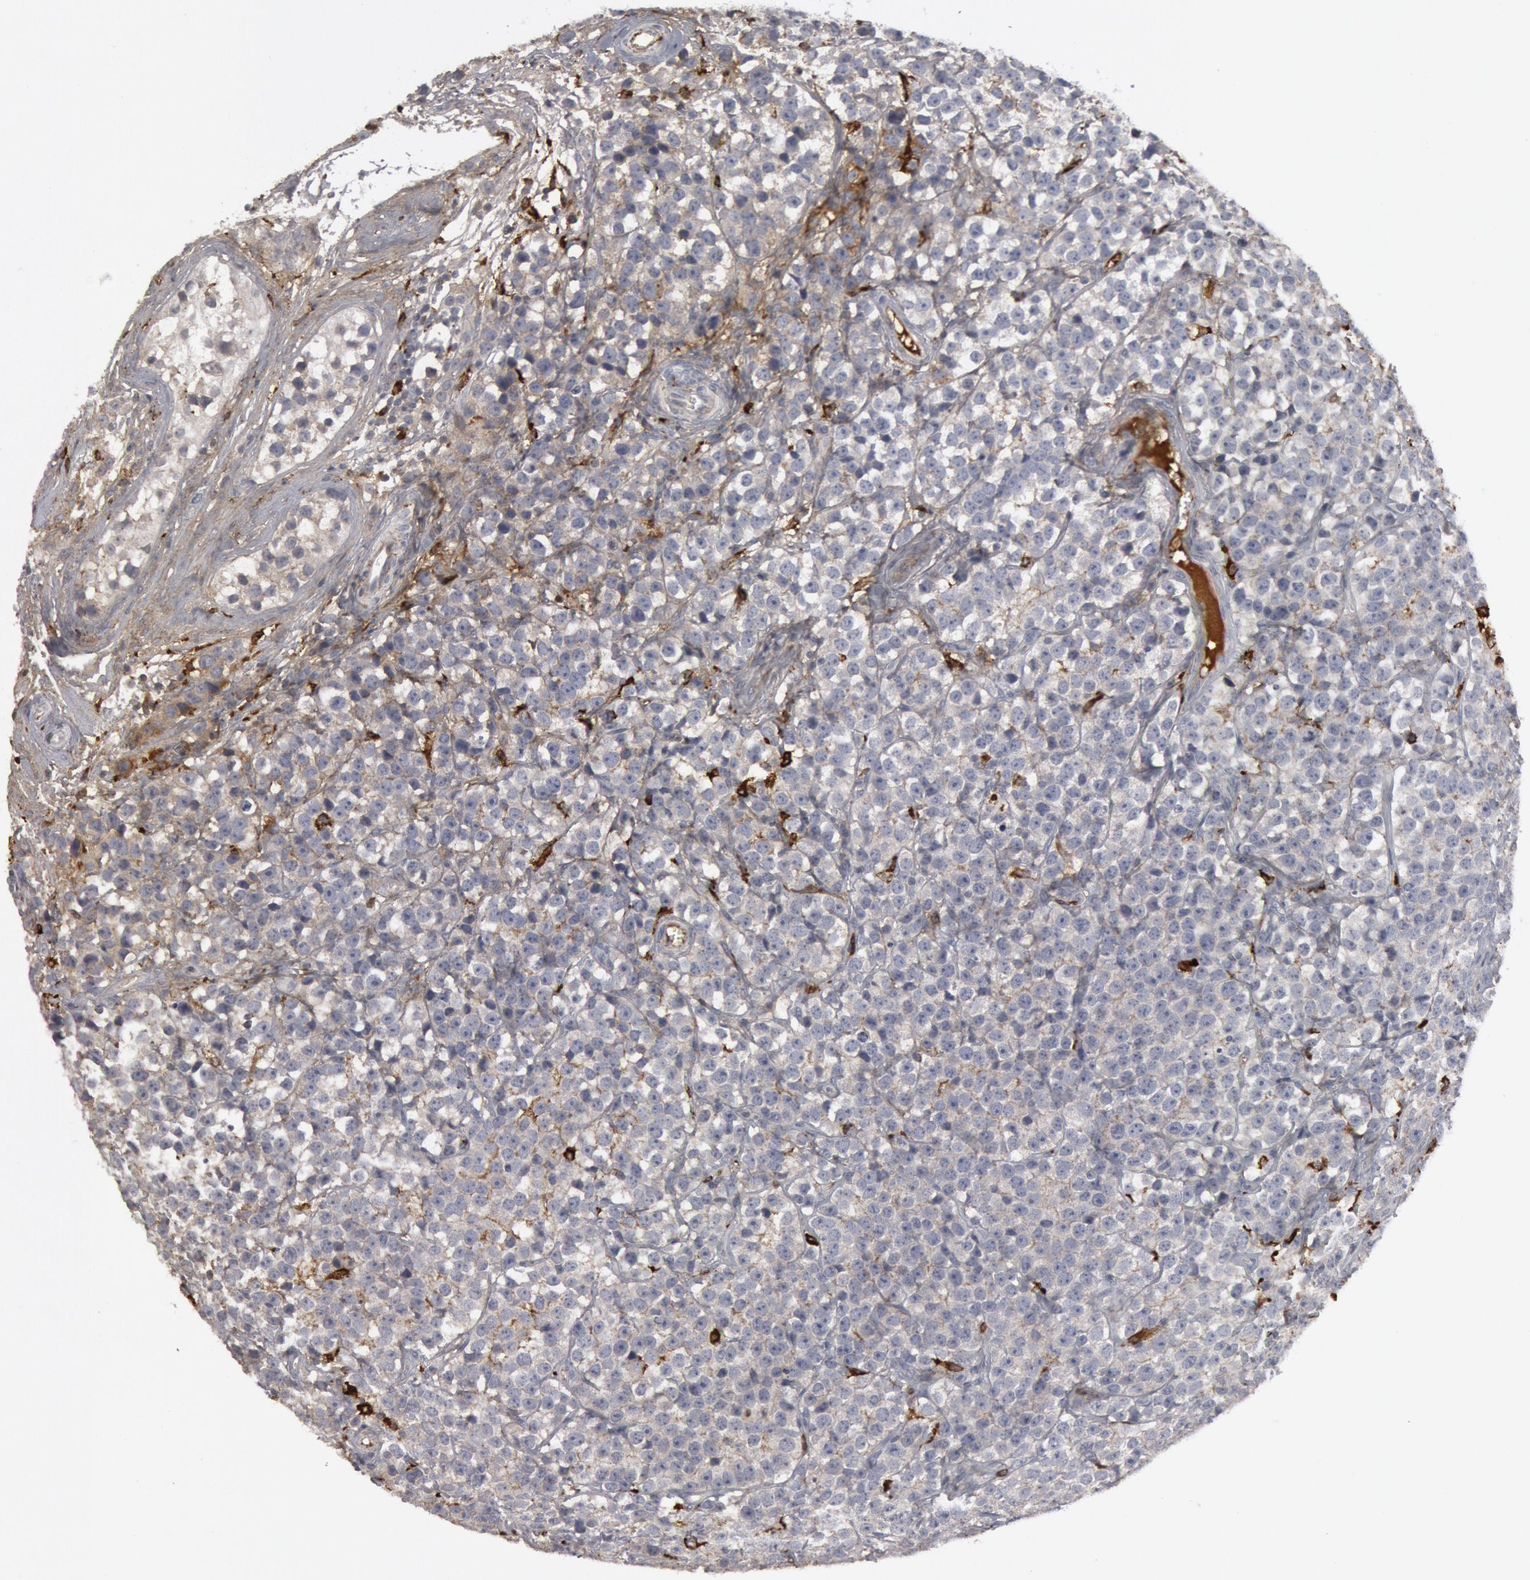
{"staining": {"intensity": "negative", "quantity": "none", "location": "none"}, "tissue": "testis cancer", "cell_type": "Tumor cells", "image_type": "cancer", "snomed": [{"axis": "morphology", "description": "Seminoma, NOS"}, {"axis": "topography", "description": "Testis"}], "caption": "Immunohistochemistry of testis seminoma shows no staining in tumor cells.", "gene": "C1QC", "patient": {"sex": "male", "age": 25}}